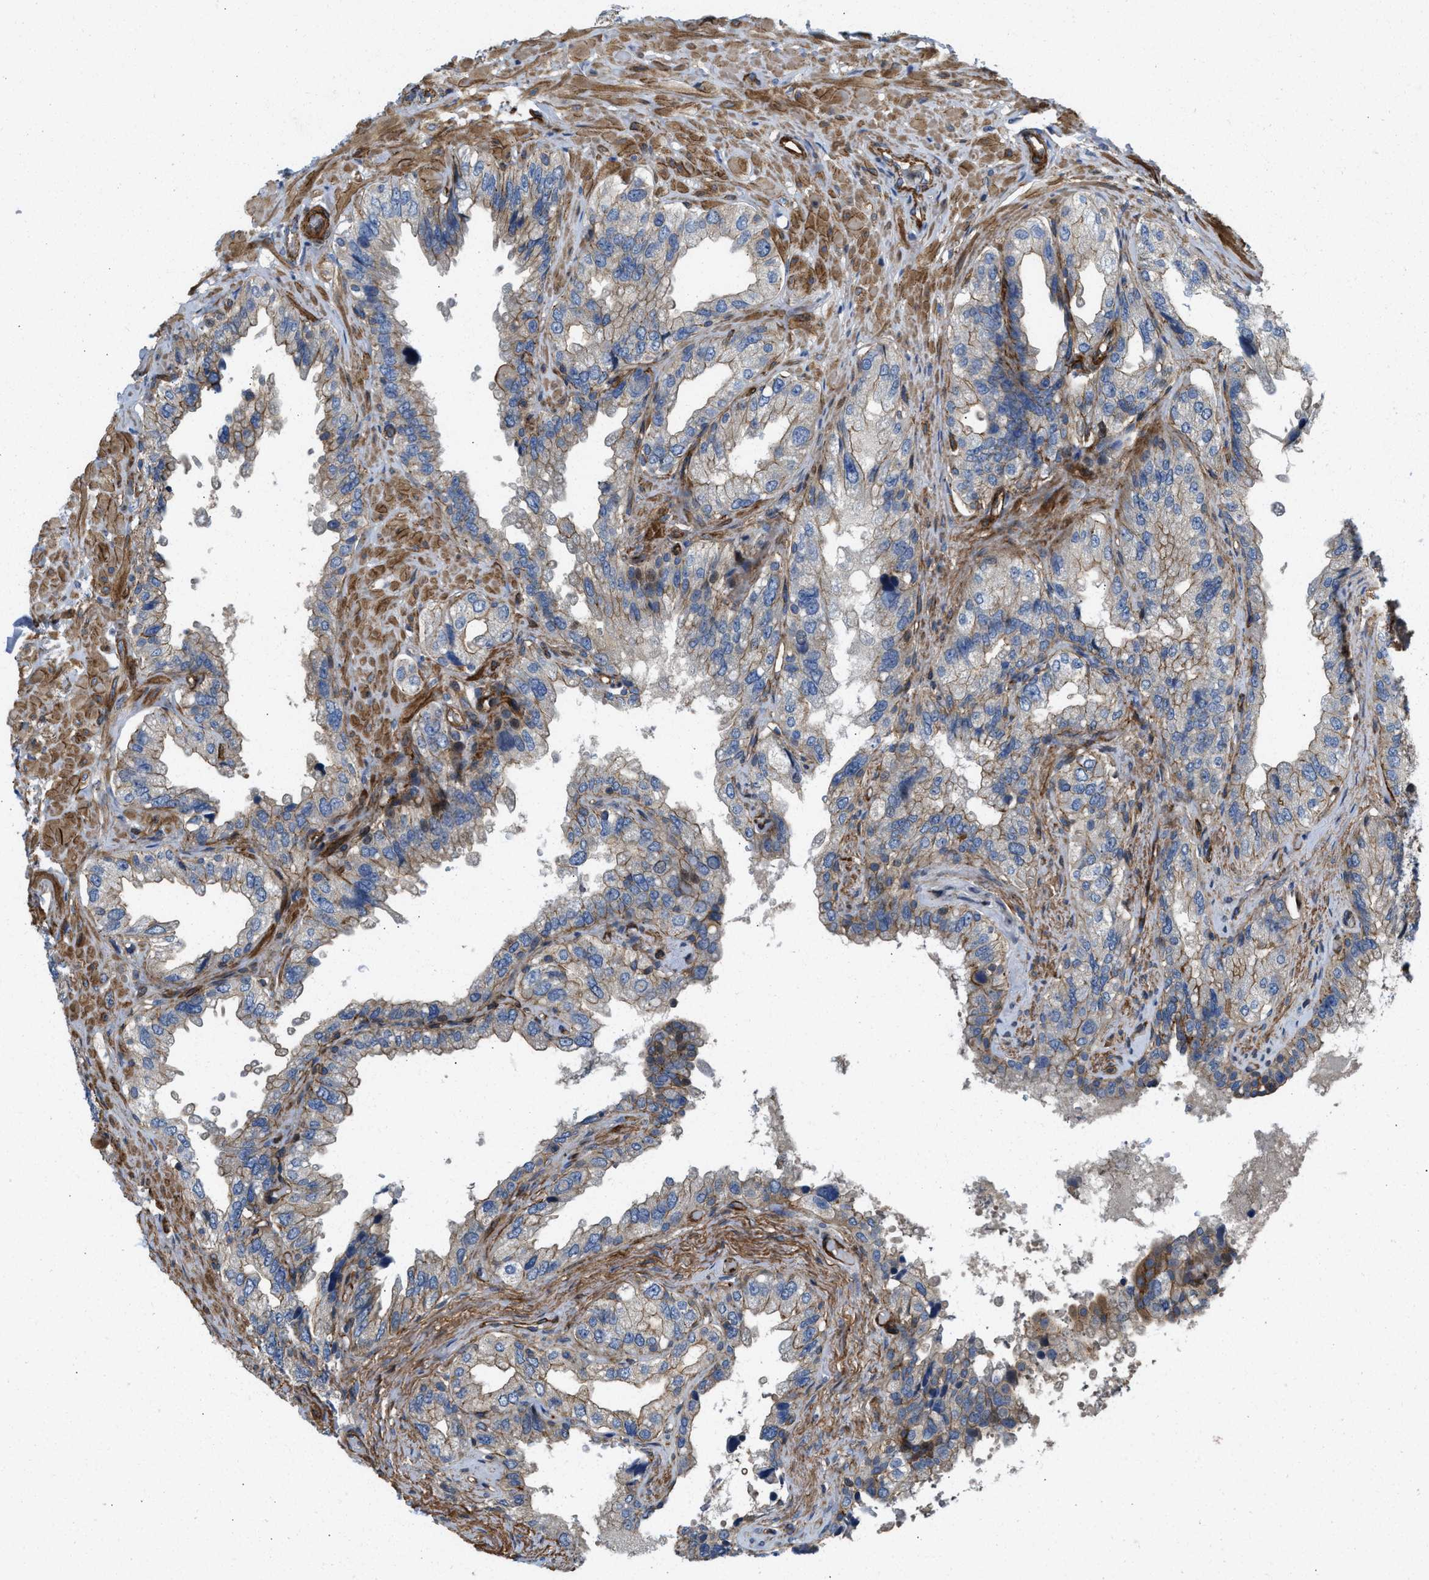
{"staining": {"intensity": "moderate", "quantity": "25%-75%", "location": "cytoplasmic/membranous"}, "tissue": "seminal vesicle", "cell_type": "Glandular cells", "image_type": "normal", "snomed": [{"axis": "morphology", "description": "Normal tissue, NOS"}, {"axis": "topography", "description": "Seminal veicle"}], "caption": "The immunohistochemical stain labels moderate cytoplasmic/membranous expression in glandular cells of benign seminal vesicle. (brown staining indicates protein expression, while blue staining denotes nuclei).", "gene": "NYNRIN", "patient": {"sex": "male", "age": 68}}